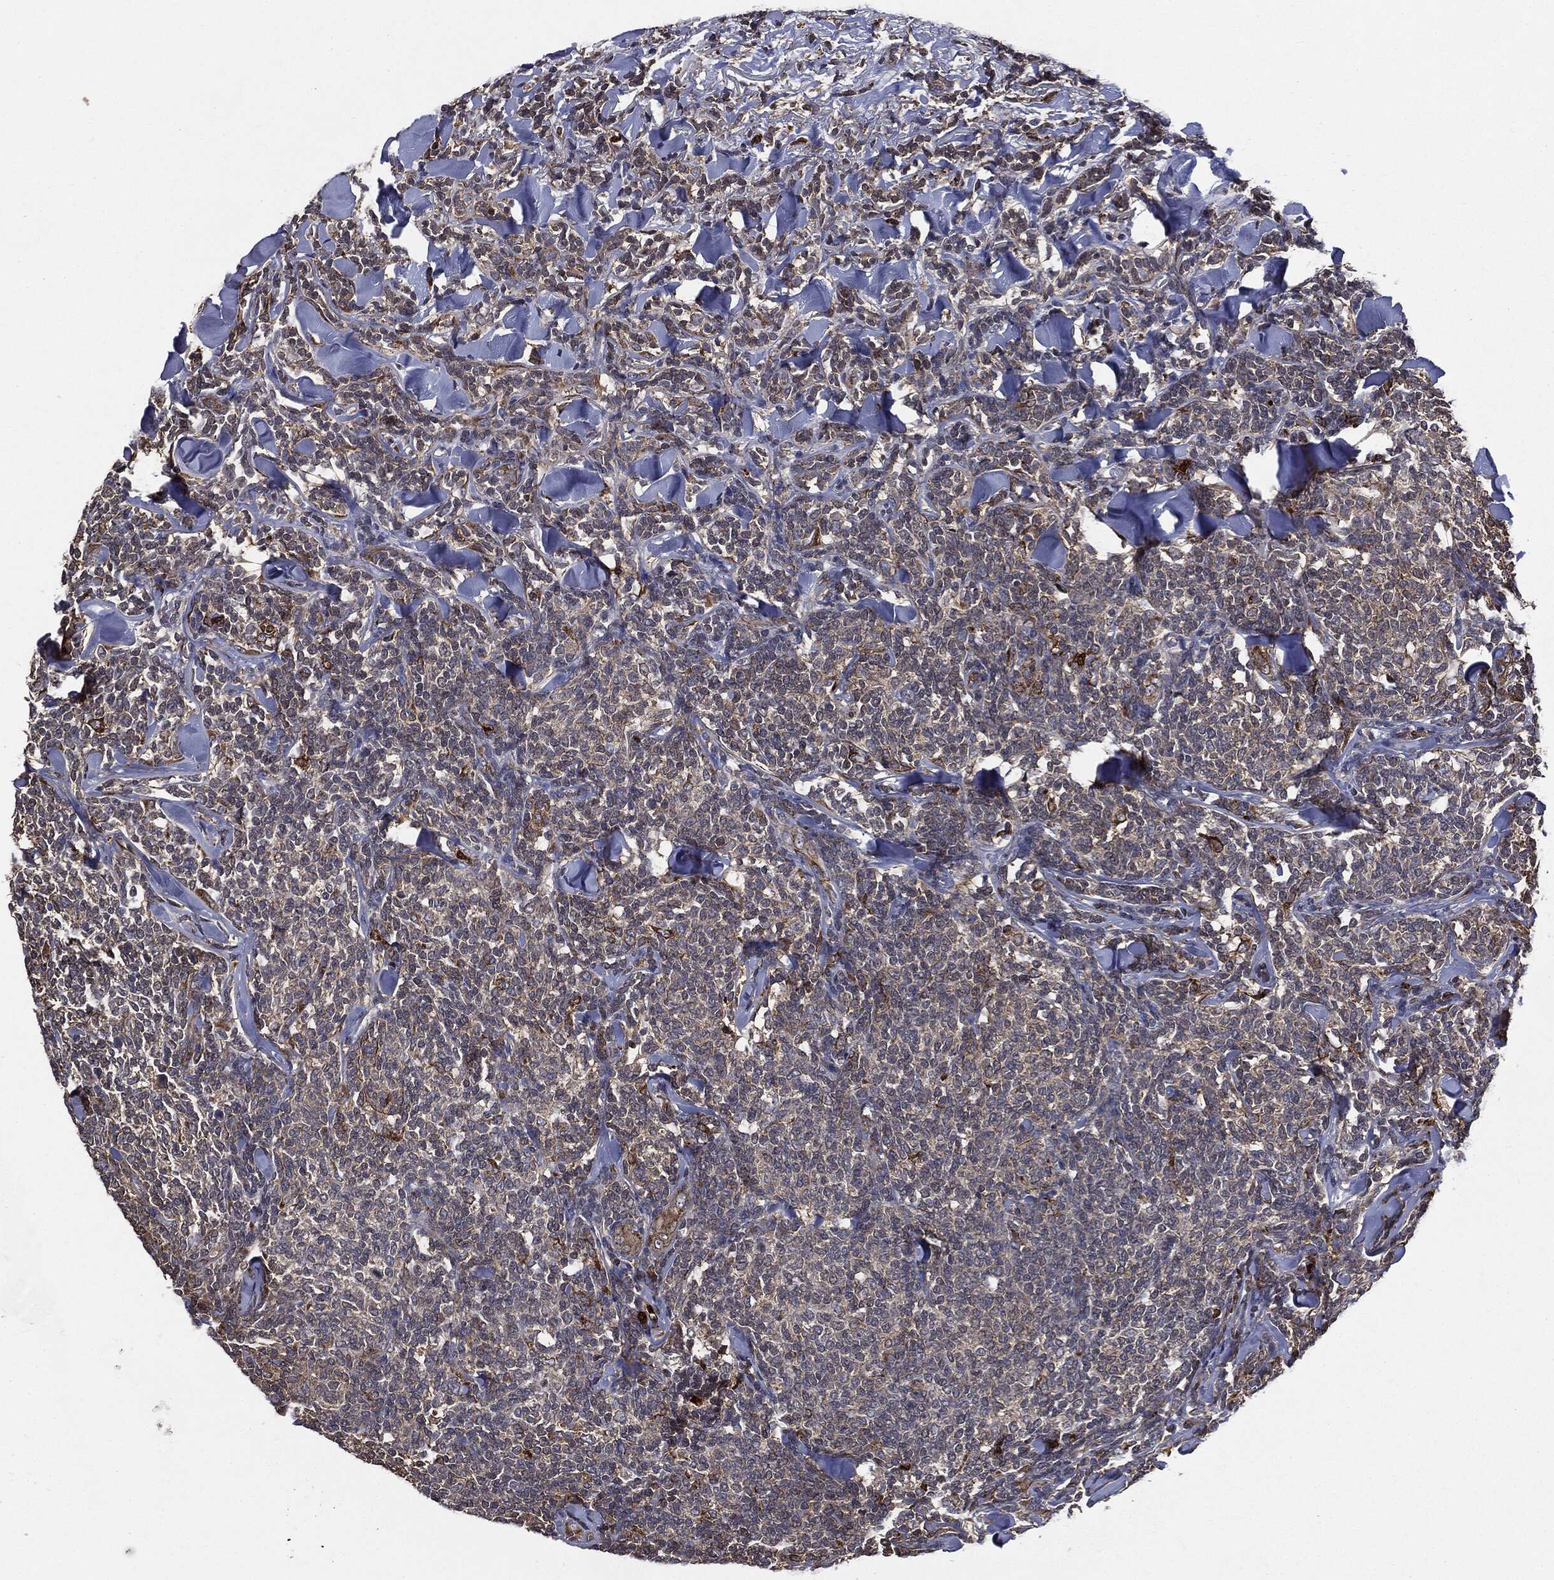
{"staining": {"intensity": "negative", "quantity": "none", "location": "none"}, "tissue": "lymphoma", "cell_type": "Tumor cells", "image_type": "cancer", "snomed": [{"axis": "morphology", "description": "Malignant lymphoma, non-Hodgkin's type, Low grade"}, {"axis": "topography", "description": "Lymph node"}], "caption": "The histopathology image shows no staining of tumor cells in low-grade malignant lymphoma, non-Hodgkin's type. The staining was performed using DAB to visualize the protein expression in brown, while the nuclei were stained in blue with hematoxylin (Magnification: 20x).", "gene": "PLOD3", "patient": {"sex": "female", "age": 56}}